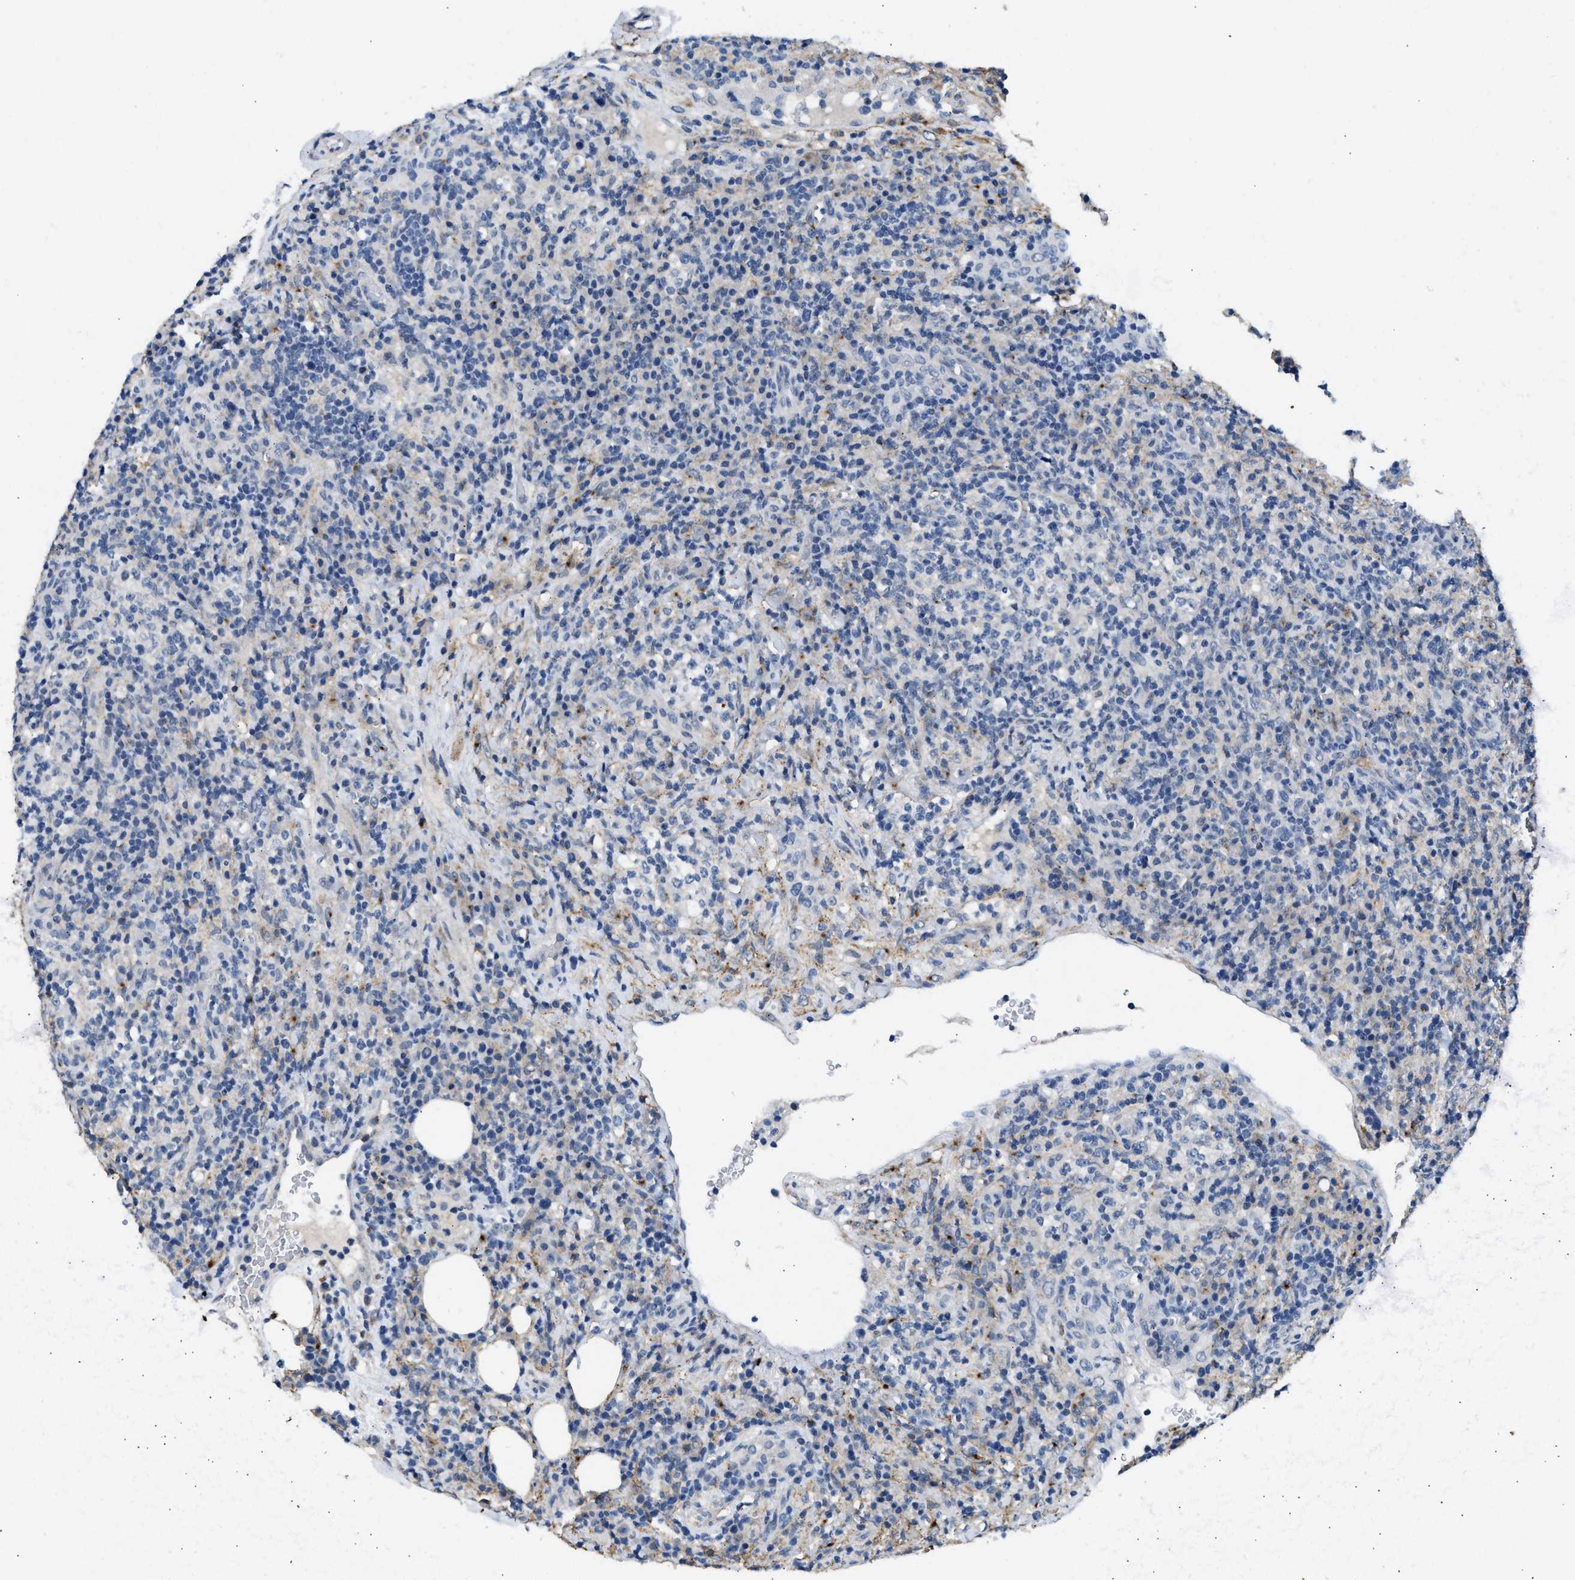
{"staining": {"intensity": "negative", "quantity": "none", "location": "none"}, "tissue": "lymphoma", "cell_type": "Tumor cells", "image_type": "cancer", "snomed": [{"axis": "morphology", "description": "Malignant lymphoma, non-Hodgkin's type, High grade"}, {"axis": "topography", "description": "Lymph node"}], "caption": "Human malignant lymphoma, non-Hodgkin's type (high-grade) stained for a protein using immunohistochemistry (IHC) displays no expression in tumor cells.", "gene": "LRP1", "patient": {"sex": "female", "age": 76}}